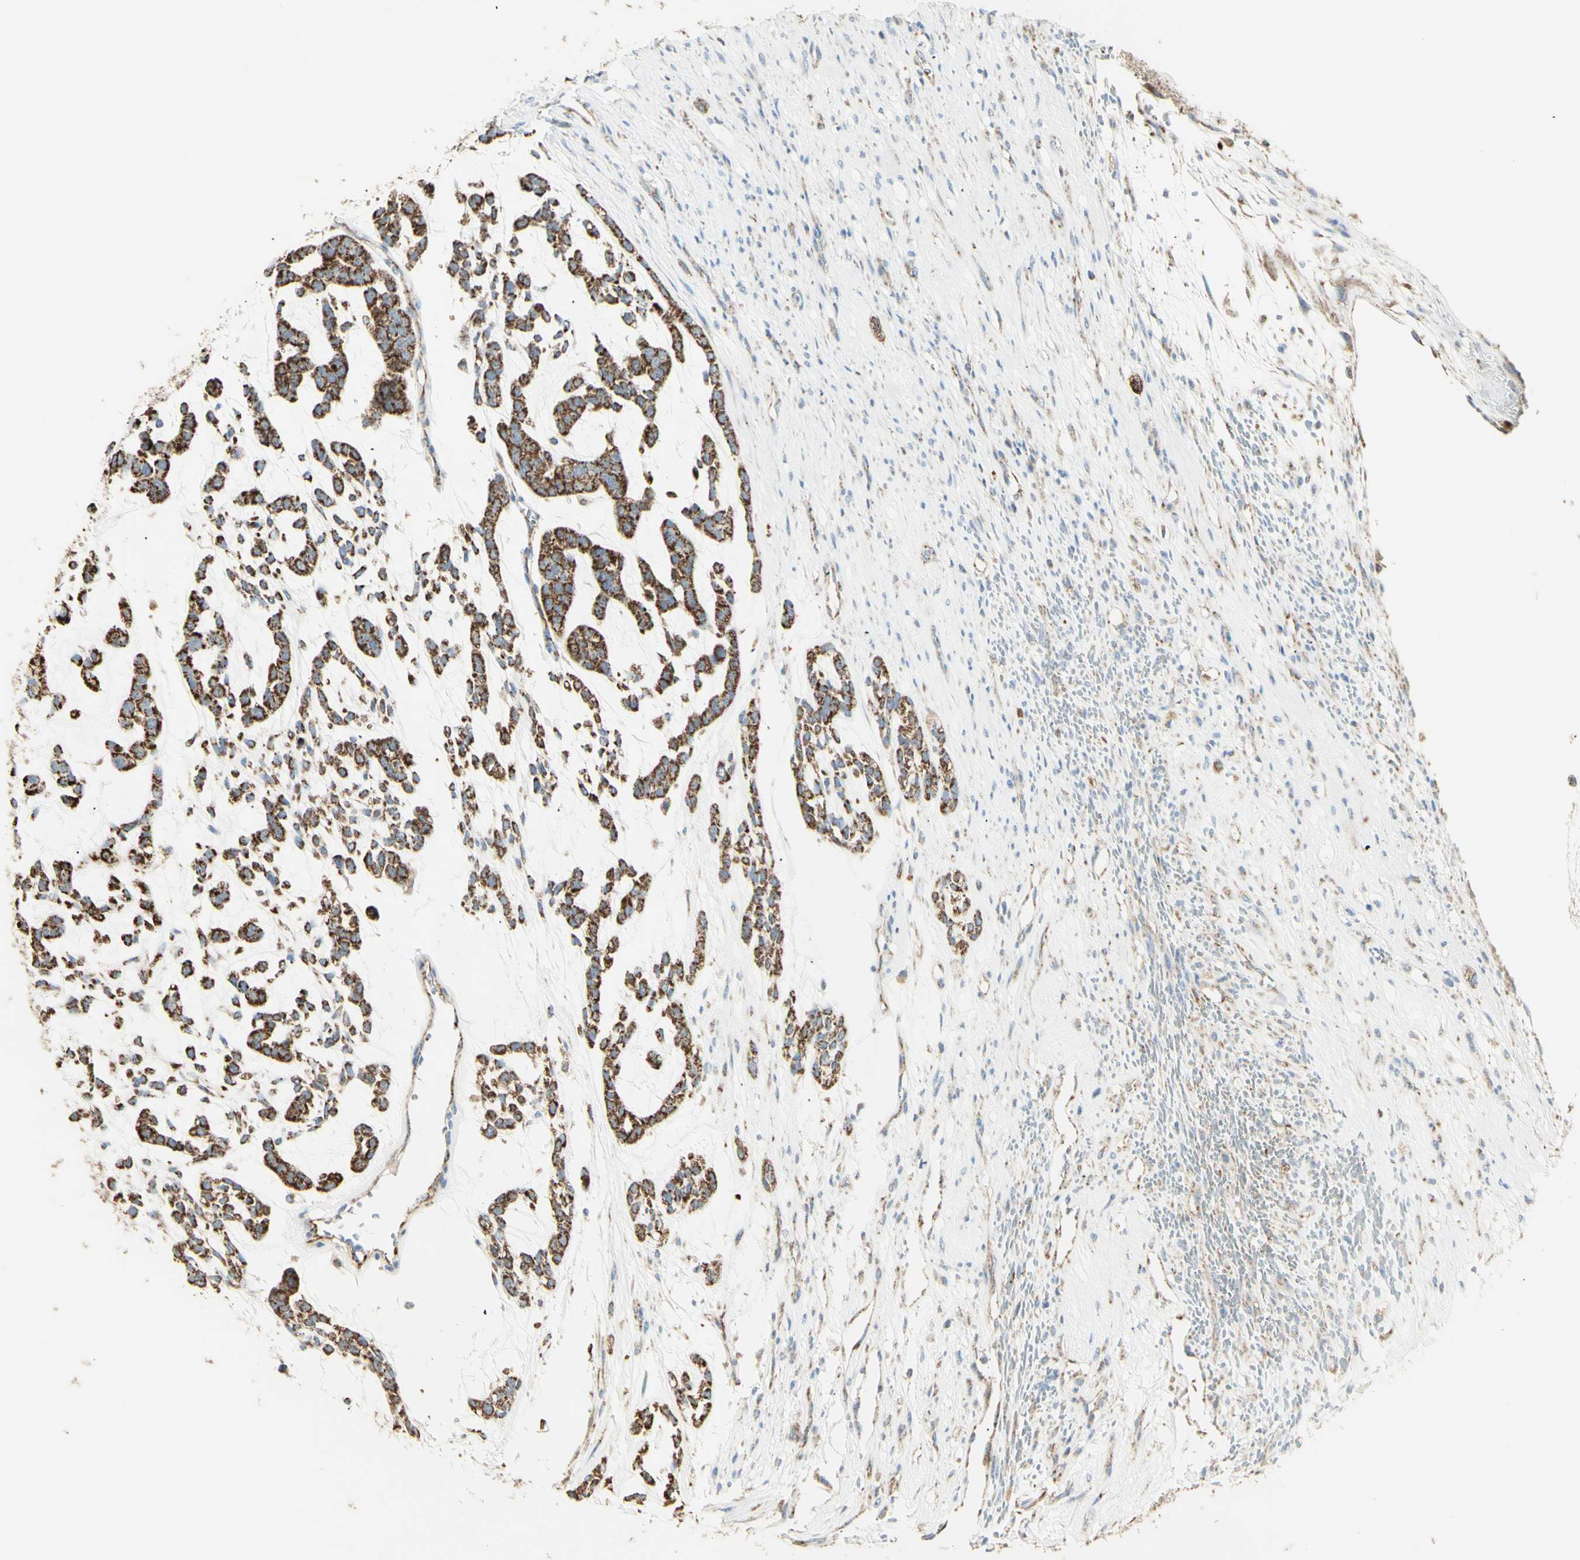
{"staining": {"intensity": "strong", "quantity": ">75%", "location": "cytoplasmic/membranous"}, "tissue": "head and neck cancer", "cell_type": "Tumor cells", "image_type": "cancer", "snomed": [{"axis": "morphology", "description": "Adenocarcinoma, NOS"}, {"axis": "morphology", "description": "Adenoma, NOS"}, {"axis": "topography", "description": "Head-Neck"}], "caption": "Strong cytoplasmic/membranous protein positivity is present in about >75% of tumor cells in head and neck cancer (adenoma).", "gene": "LETM1", "patient": {"sex": "female", "age": 55}}